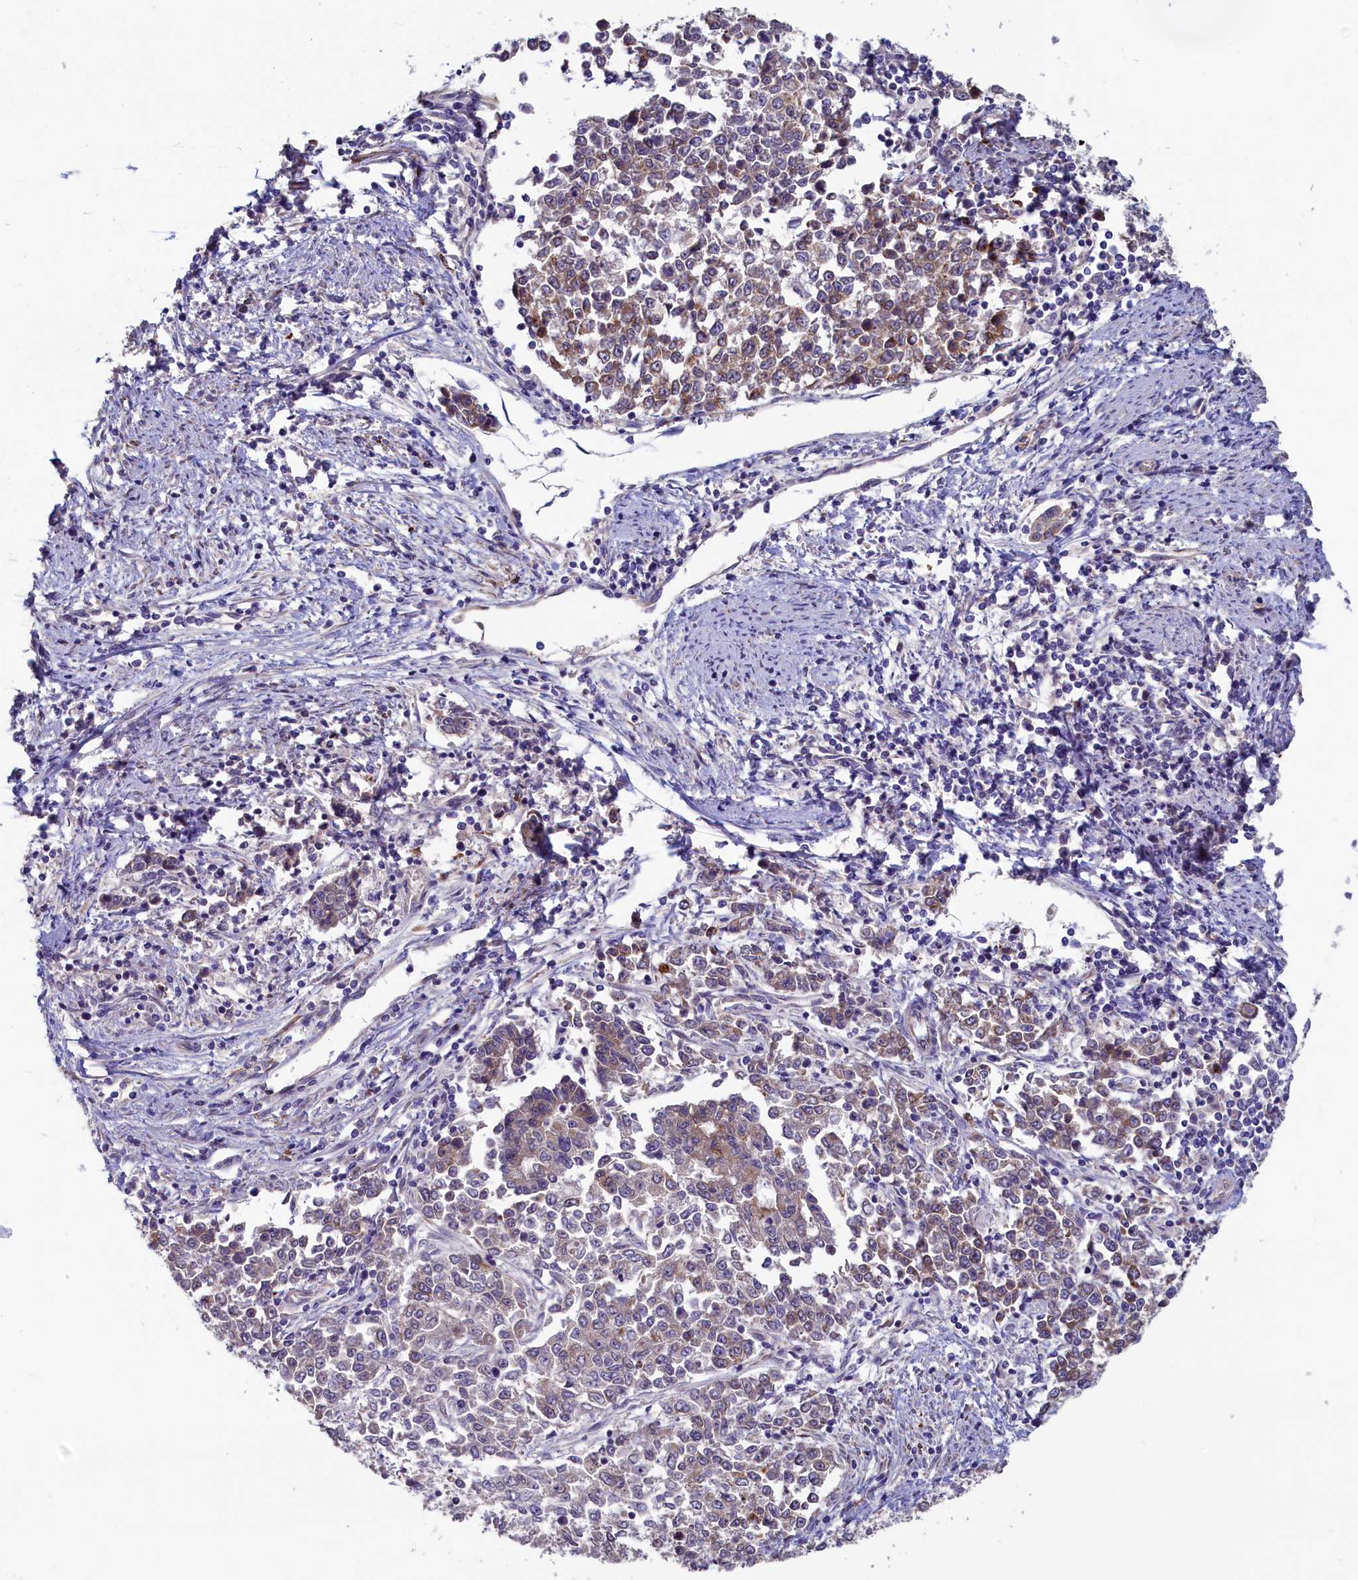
{"staining": {"intensity": "moderate", "quantity": "<25%", "location": "cytoplasmic/membranous"}, "tissue": "endometrial cancer", "cell_type": "Tumor cells", "image_type": "cancer", "snomed": [{"axis": "morphology", "description": "Adenocarcinoma, NOS"}, {"axis": "topography", "description": "Endometrium"}], "caption": "Immunohistochemical staining of human adenocarcinoma (endometrial) shows low levels of moderate cytoplasmic/membranous protein expression in about <25% of tumor cells.", "gene": "SPATA2L", "patient": {"sex": "female", "age": 50}}